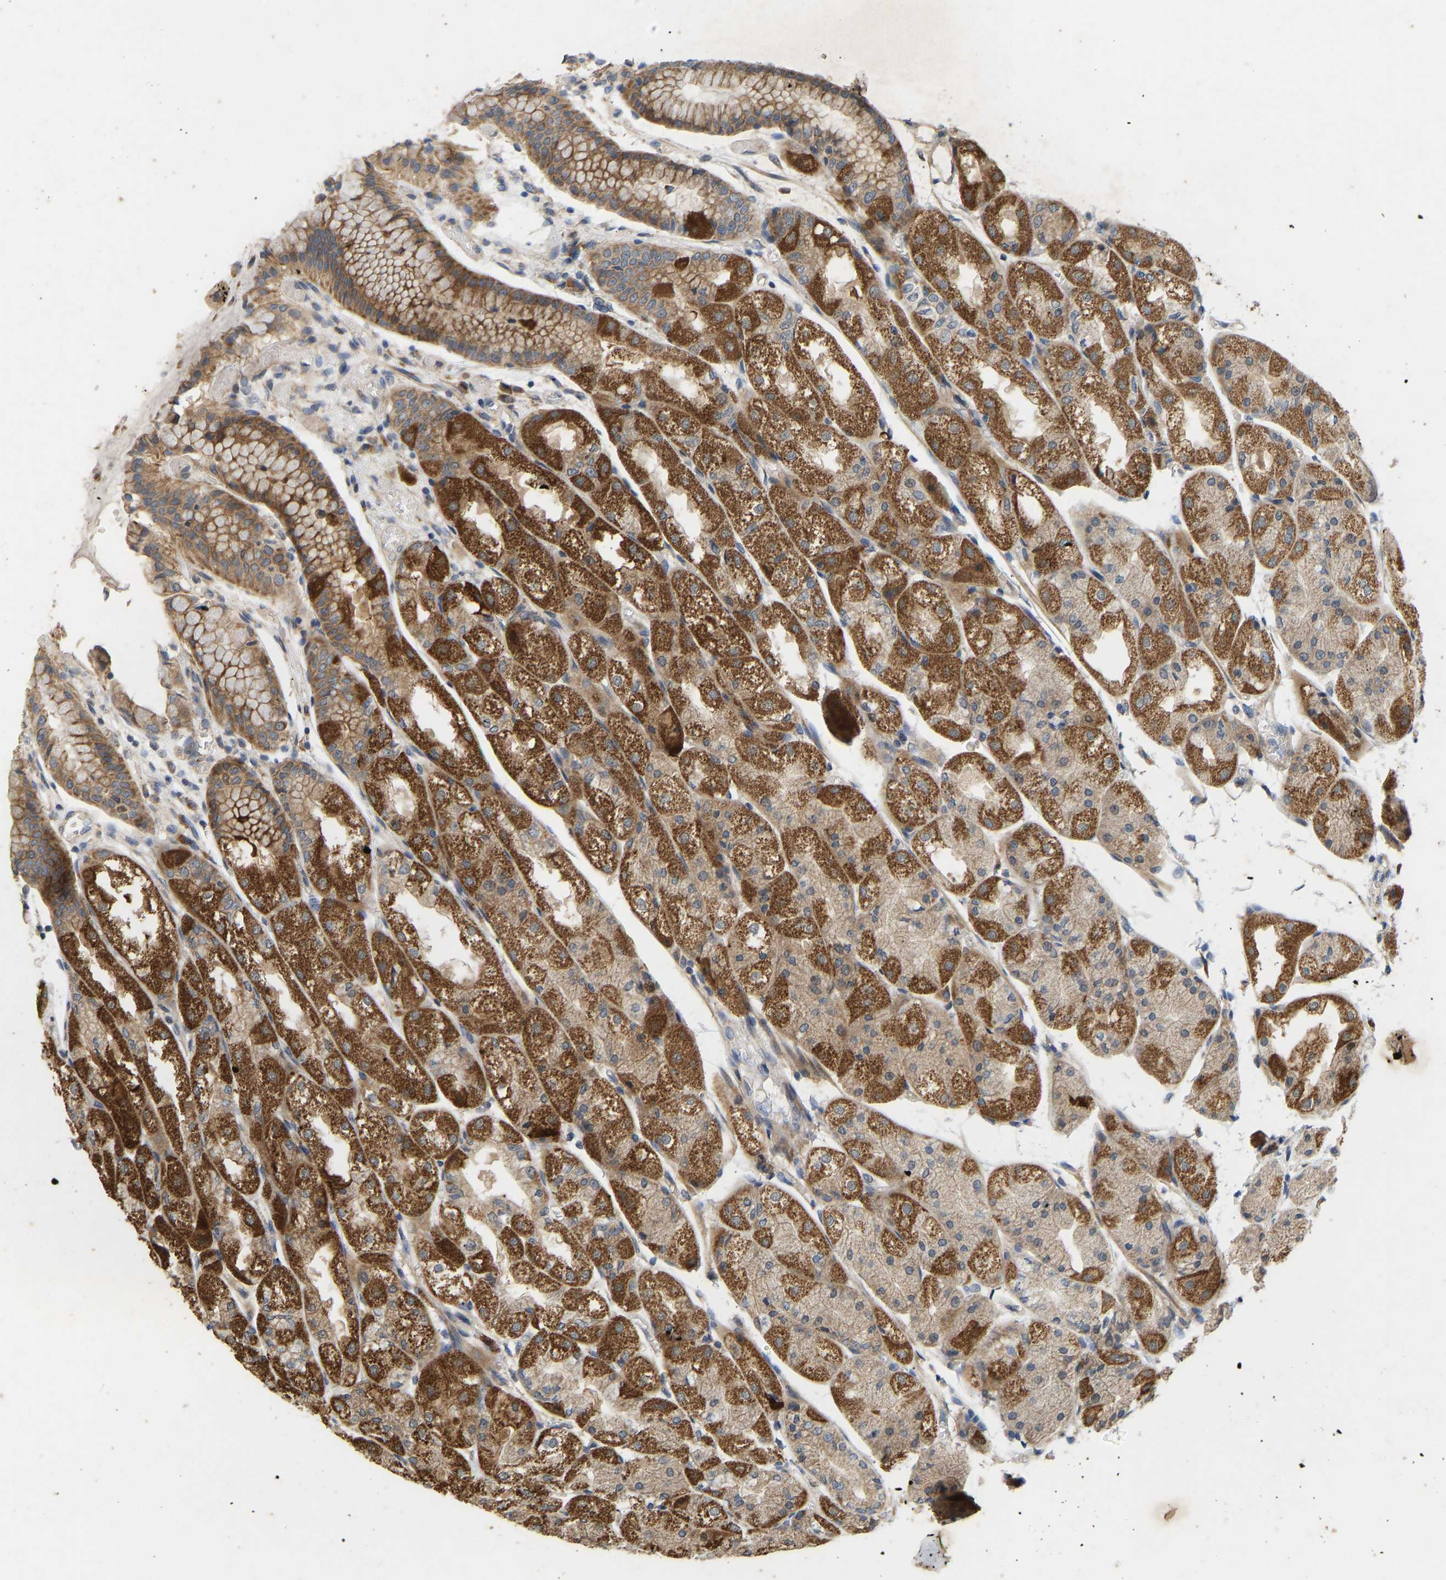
{"staining": {"intensity": "strong", "quantity": ">75%", "location": "cytoplasmic/membranous"}, "tissue": "stomach", "cell_type": "Glandular cells", "image_type": "normal", "snomed": [{"axis": "morphology", "description": "Normal tissue, NOS"}, {"axis": "topography", "description": "Stomach, upper"}], "caption": "Immunohistochemical staining of benign stomach displays high levels of strong cytoplasmic/membranous positivity in about >75% of glandular cells. The staining was performed using DAB to visualize the protein expression in brown, while the nuclei were stained in blue with hematoxylin (Magnification: 20x).", "gene": "HACD2", "patient": {"sex": "male", "age": 72}}